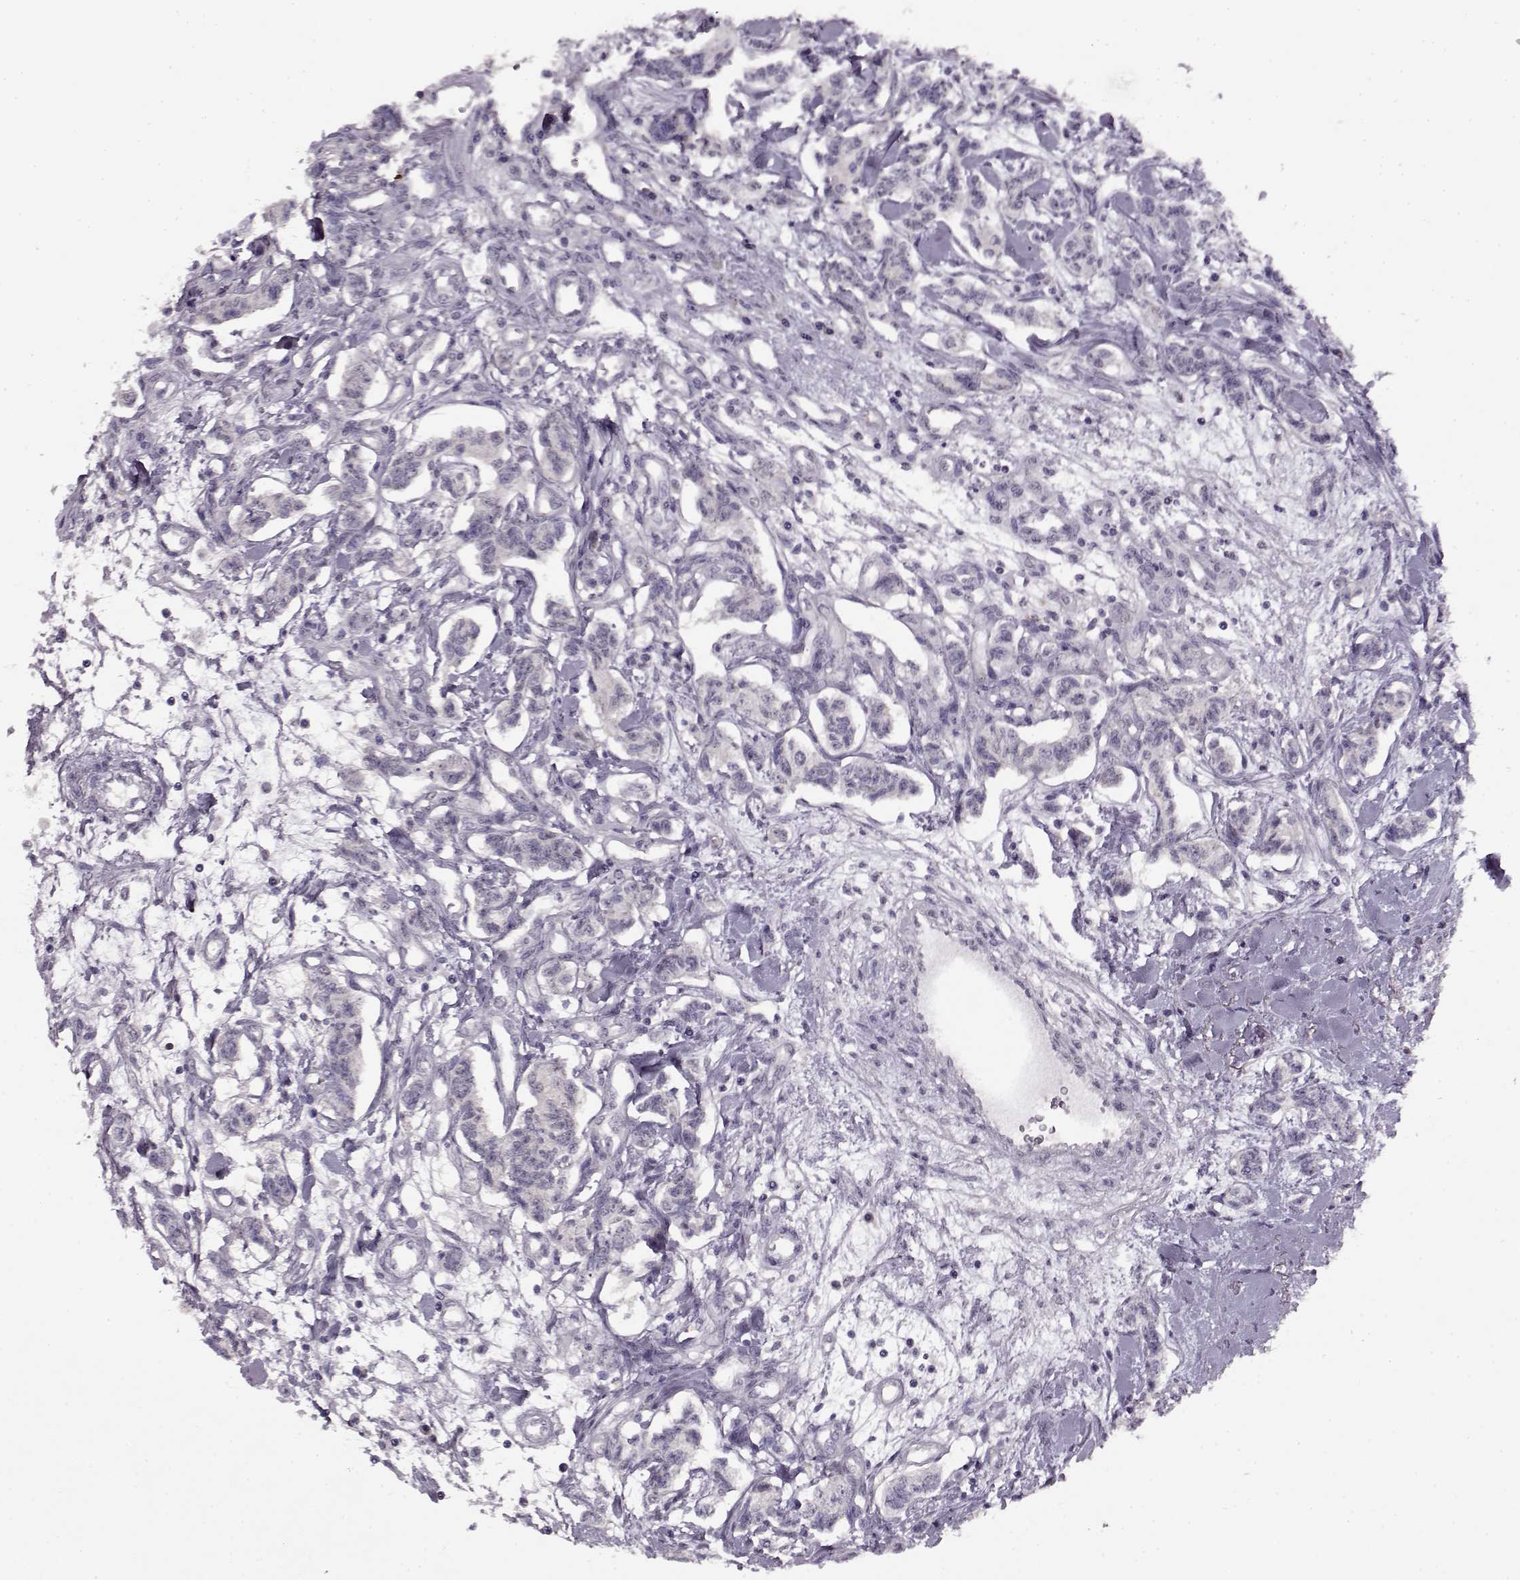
{"staining": {"intensity": "negative", "quantity": "none", "location": "none"}, "tissue": "carcinoid", "cell_type": "Tumor cells", "image_type": "cancer", "snomed": [{"axis": "morphology", "description": "Carcinoid, malignant, NOS"}, {"axis": "topography", "description": "Kidney"}], "caption": "An image of human carcinoid is negative for staining in tumor cells.", "gene": "RP1L1", "patient": {"sex": "female", "age": 41}}